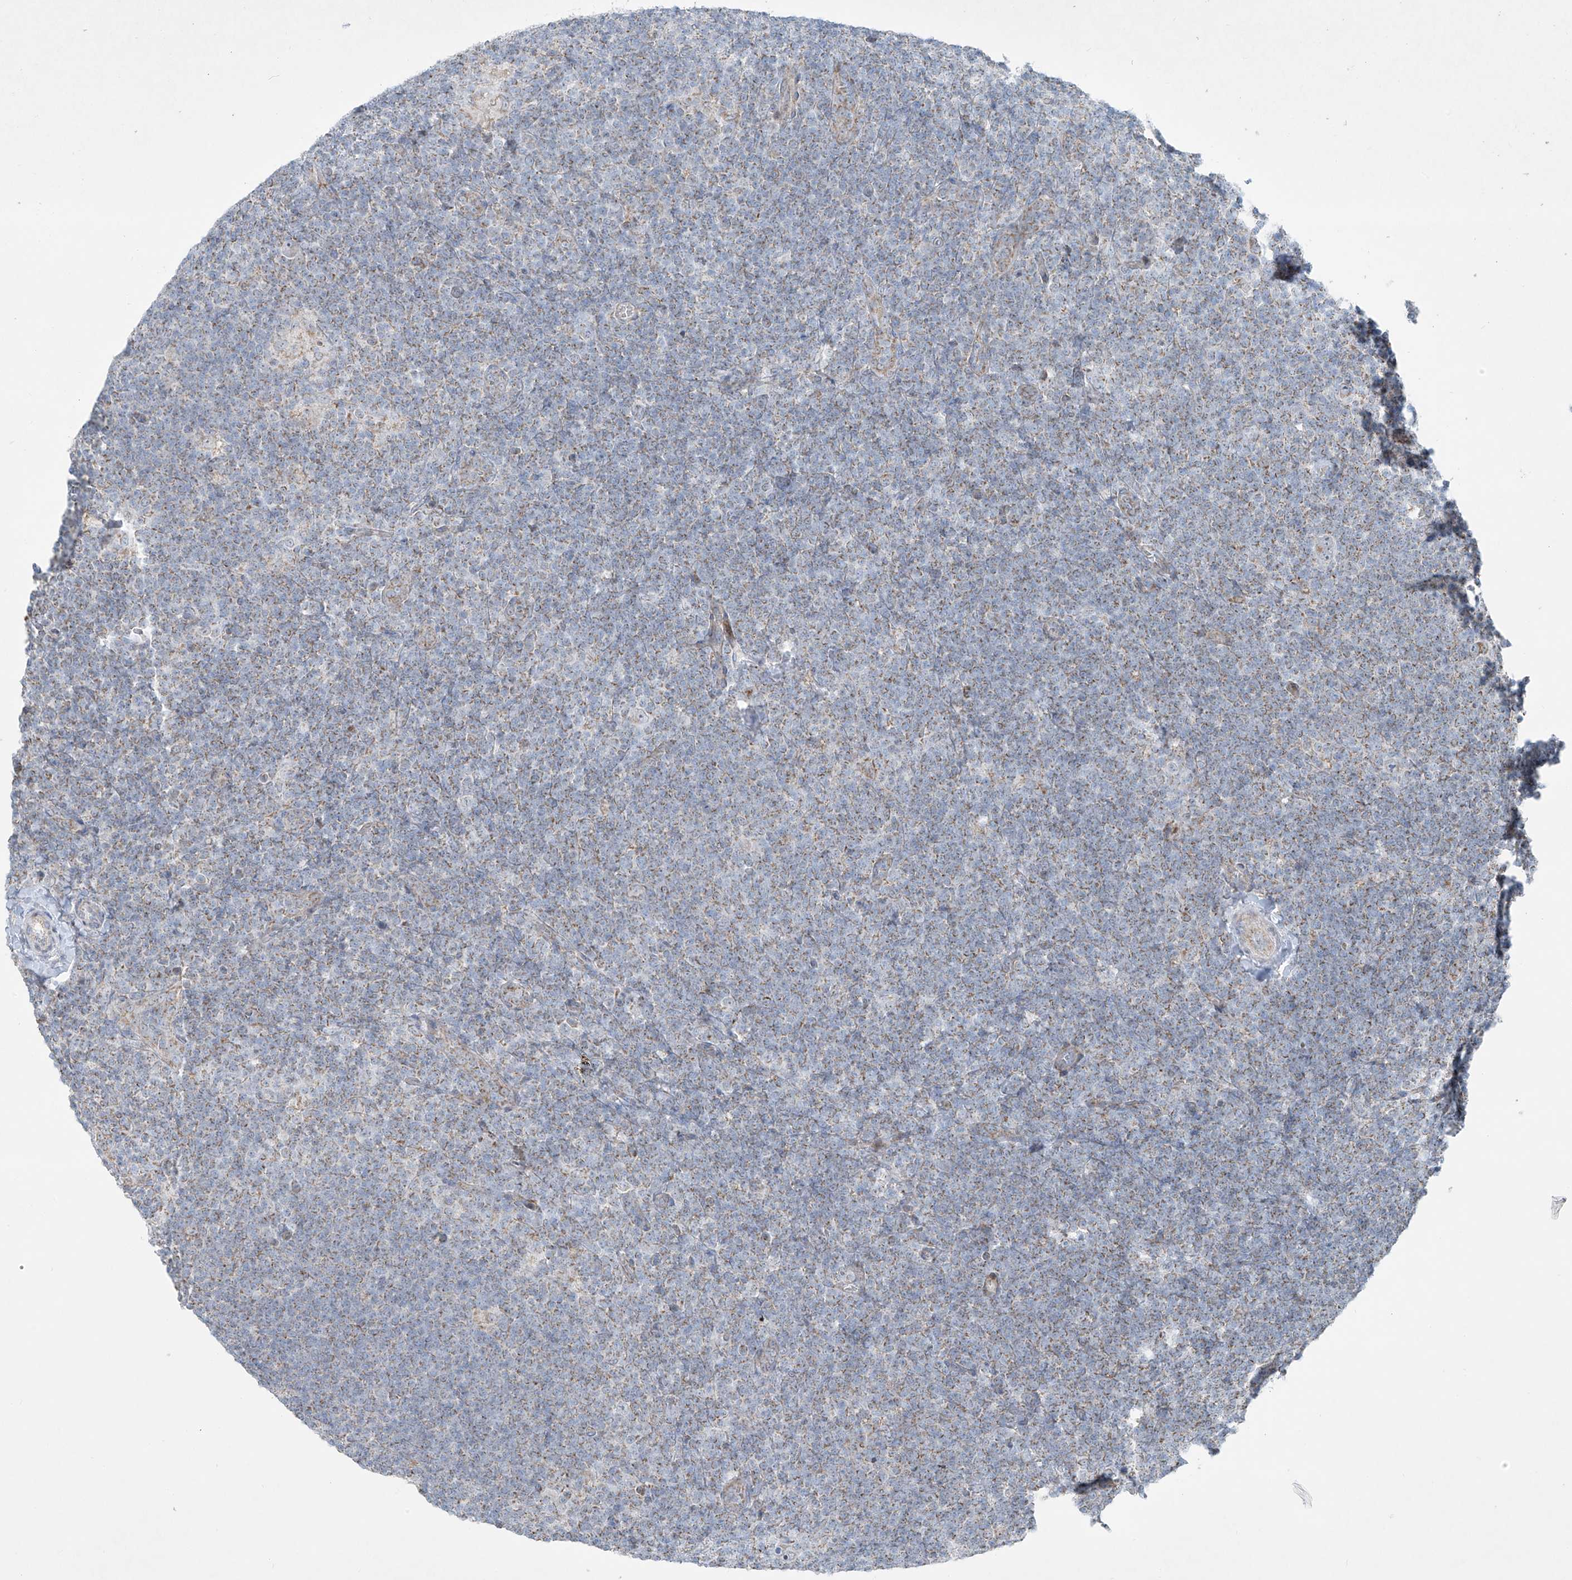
{"staining": {"intensity": "negative", "quantity": "none", "location": "none"}, "tissue": "lymphoma", "cell_type": "Tumor cells", "image_type": "cancer", "snomed": [{"axis": "morphology", "description": "Hodgkin's disease, NOS"}, {"axis": "topography", "description": "Lymph node"}], "caption": "Hodgkin's disease was stained to show a protein in brown. There is no significant expression in tumor cells.", "gene": "SMDT1", "patient": {"sex": "female", "age": 57}}